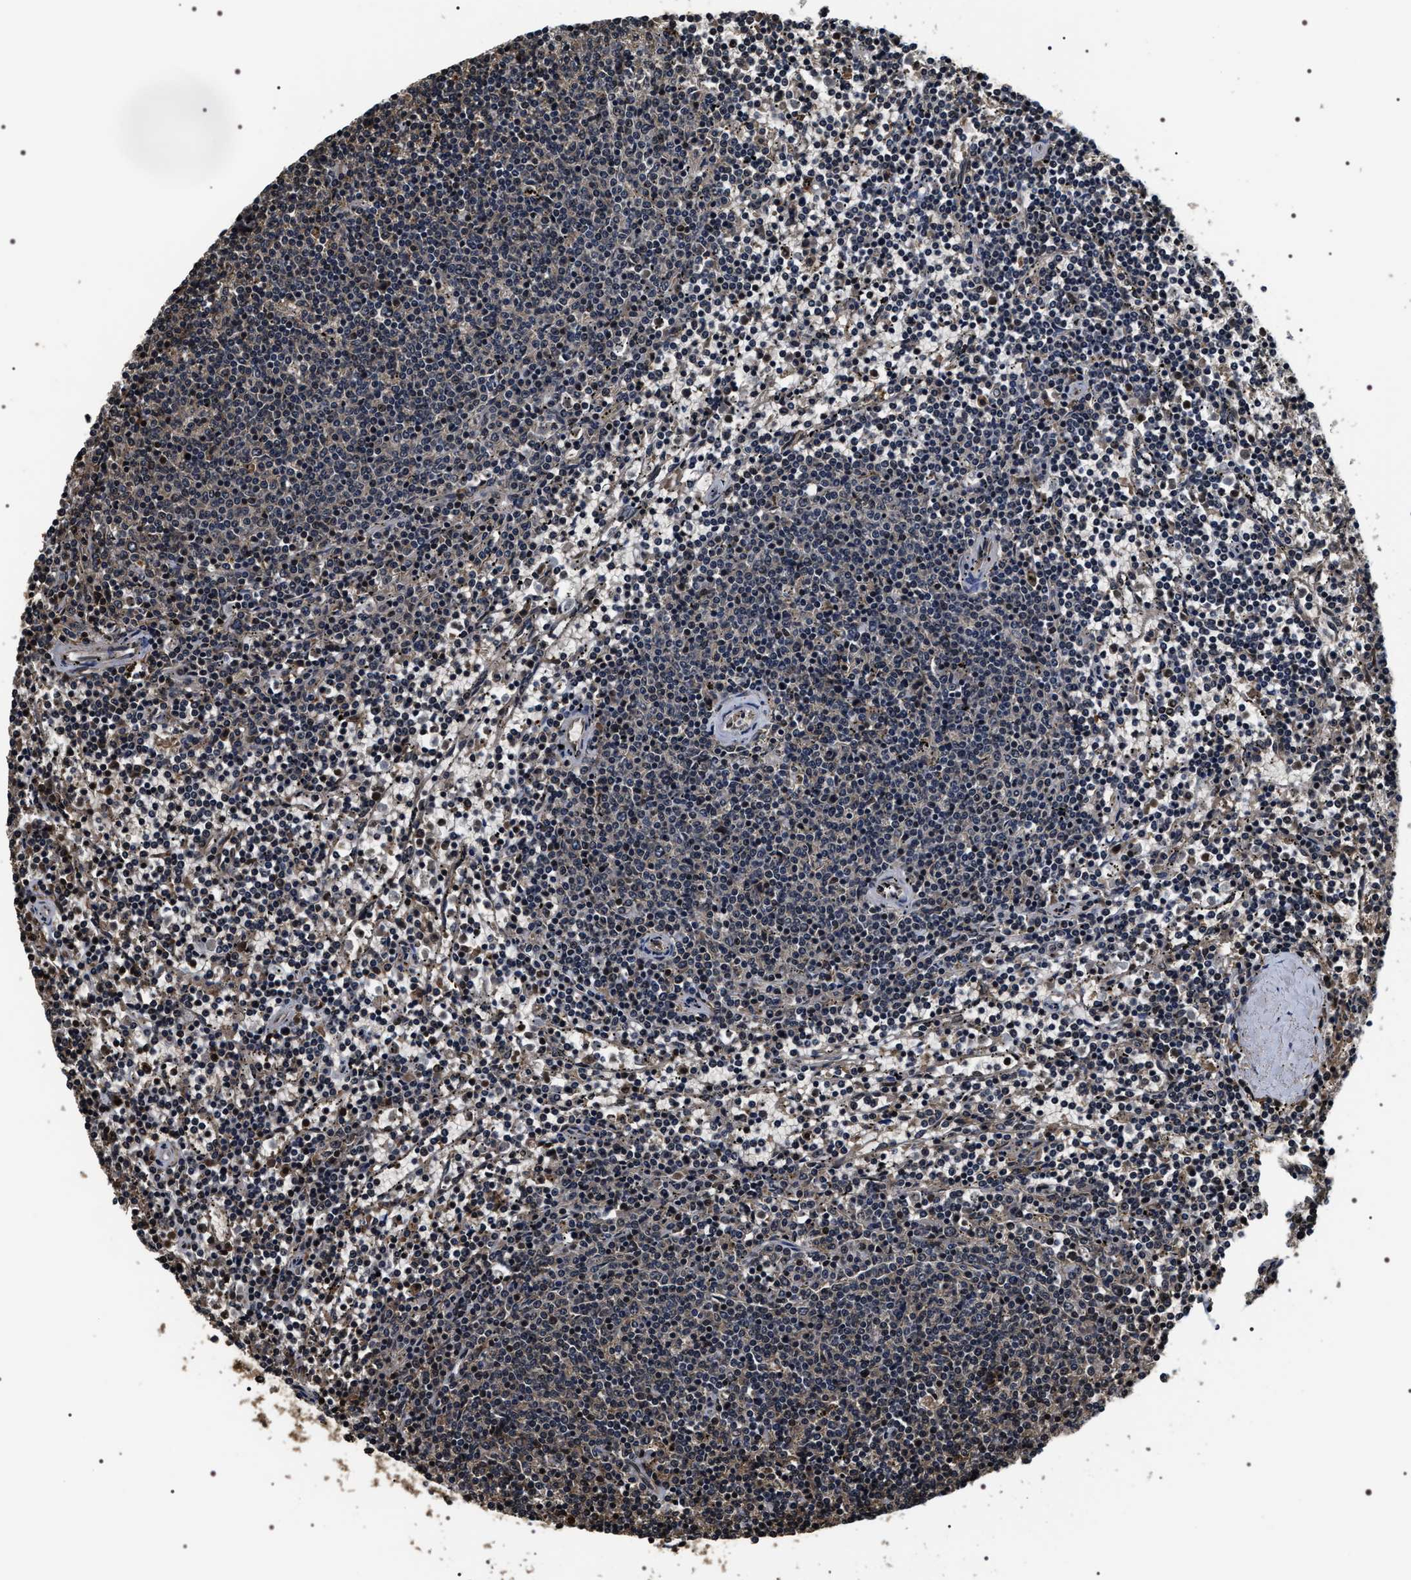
{"staining": {"intensity": "negative", "quantity": "none", "location": "none"}, "tissue": "lymphoma", "cell_type": "Tumor cells", "image_type": "cancer", "snomed": [{"axis": "morphology", "description": "Malignant lymphoma, non-Hodgkin's type, Low grade"}, {"axis": "topography", "description": "Spleen"}], "caption": "A photomicrograph of human low-grade malignant lymphoma, non-Hodgkin's type is negative for staining in tumor cells.", "gene": "ARHGAP22", "patient": {"sex": "female", "age": 50}}